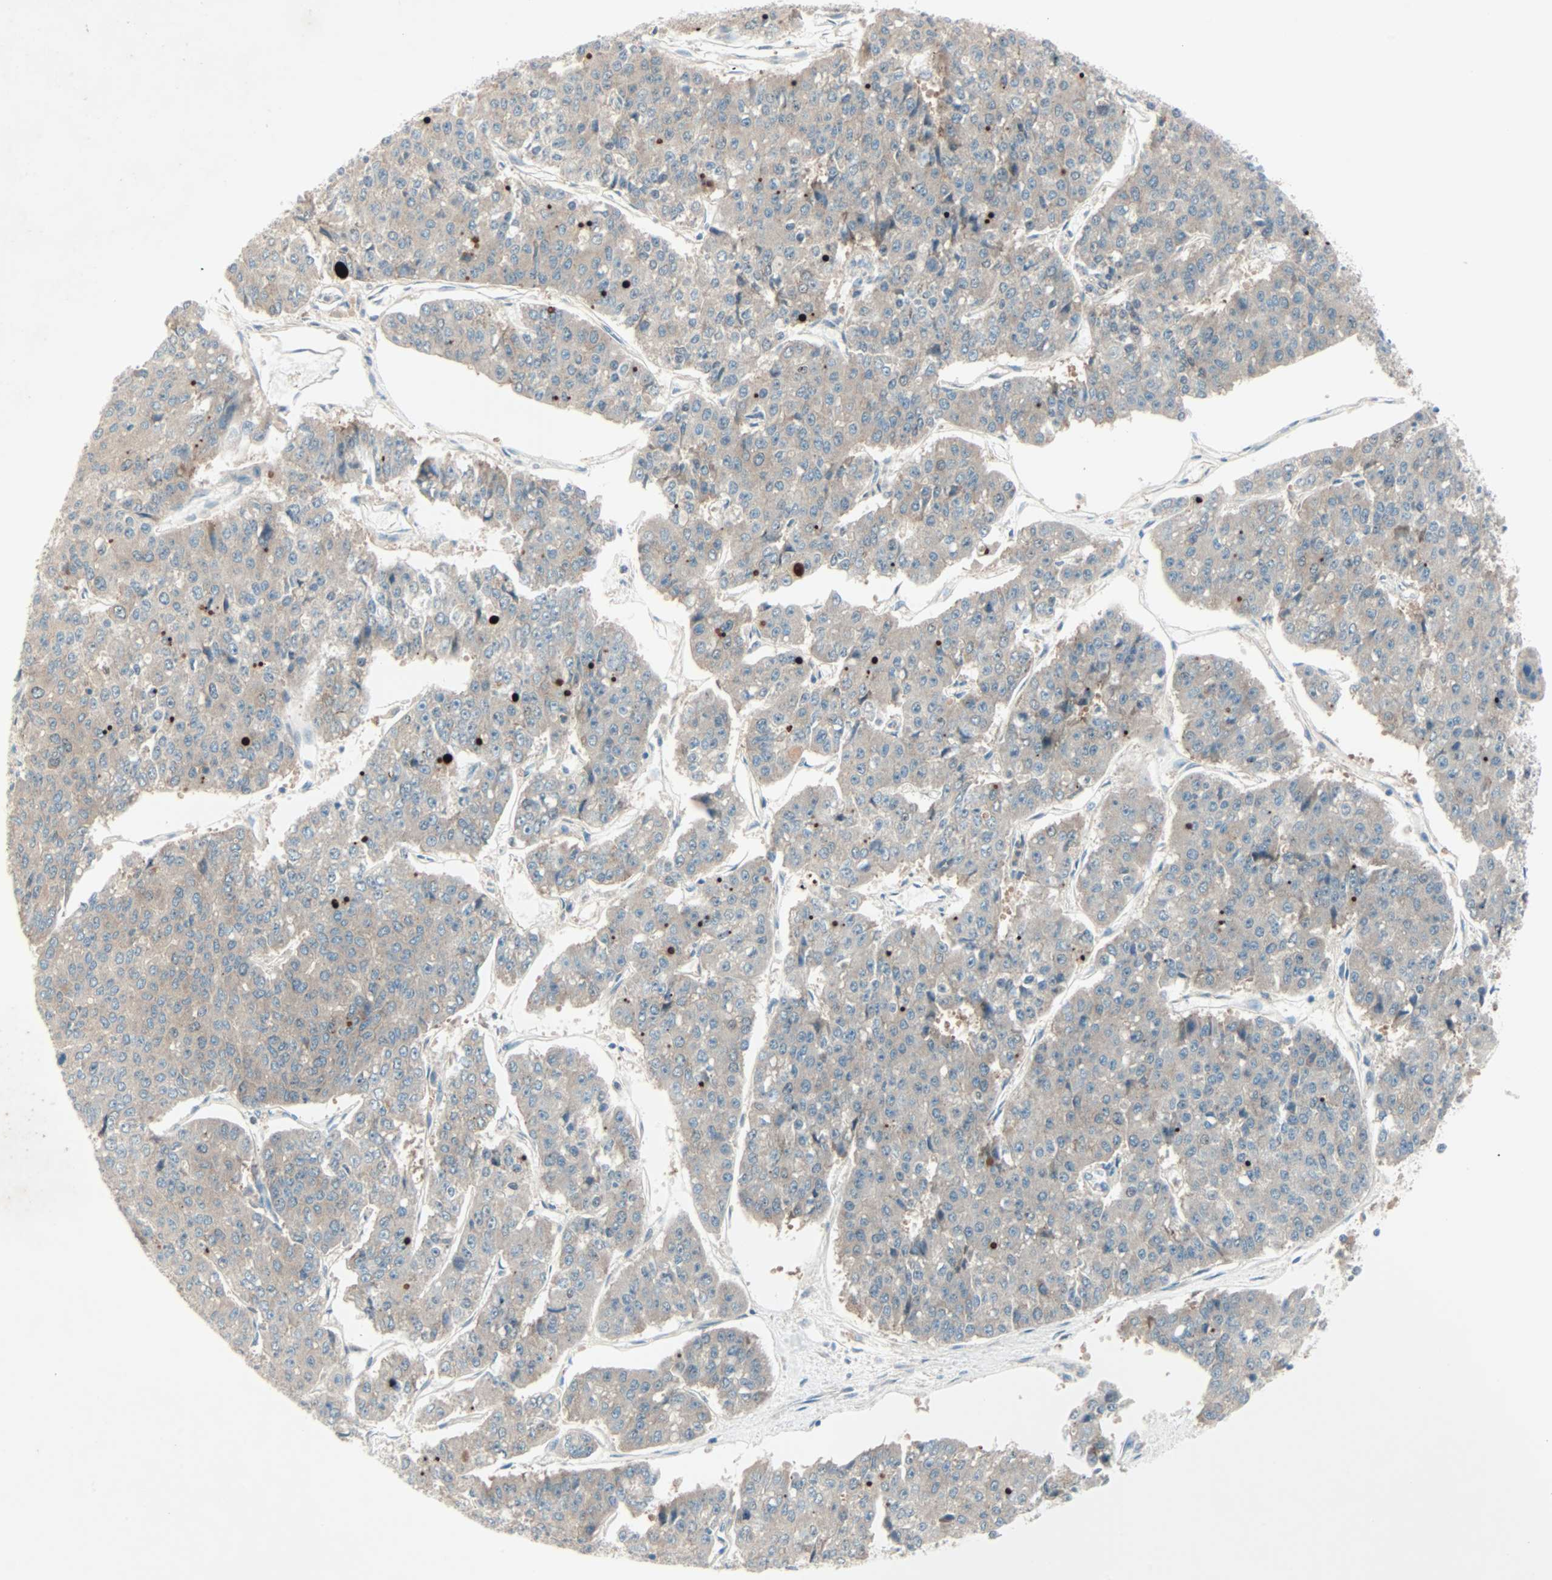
{"staining": {"intensity": "weak", "quantity": "25%-75%", "location": "cytoplasmic/membranous"}, "tissue": "pancreatic cancer", "cell_type": "Tumor cells", "image_type": "cancer", "snomed": [{"axis": "morphology", "description": "Adenocarcinoma, NOS"}, {"axis": "topography", "description": "Pancreas"}], "caption": "Pancreatic adenocarcinoma was stained to show a protein in brown. There is low levels of weak cytoplasmic/membranous expression in about 25%-75% of tumor cells.", "gene": "SMIM8", "patient": {"sex": "male", "age": 50}}